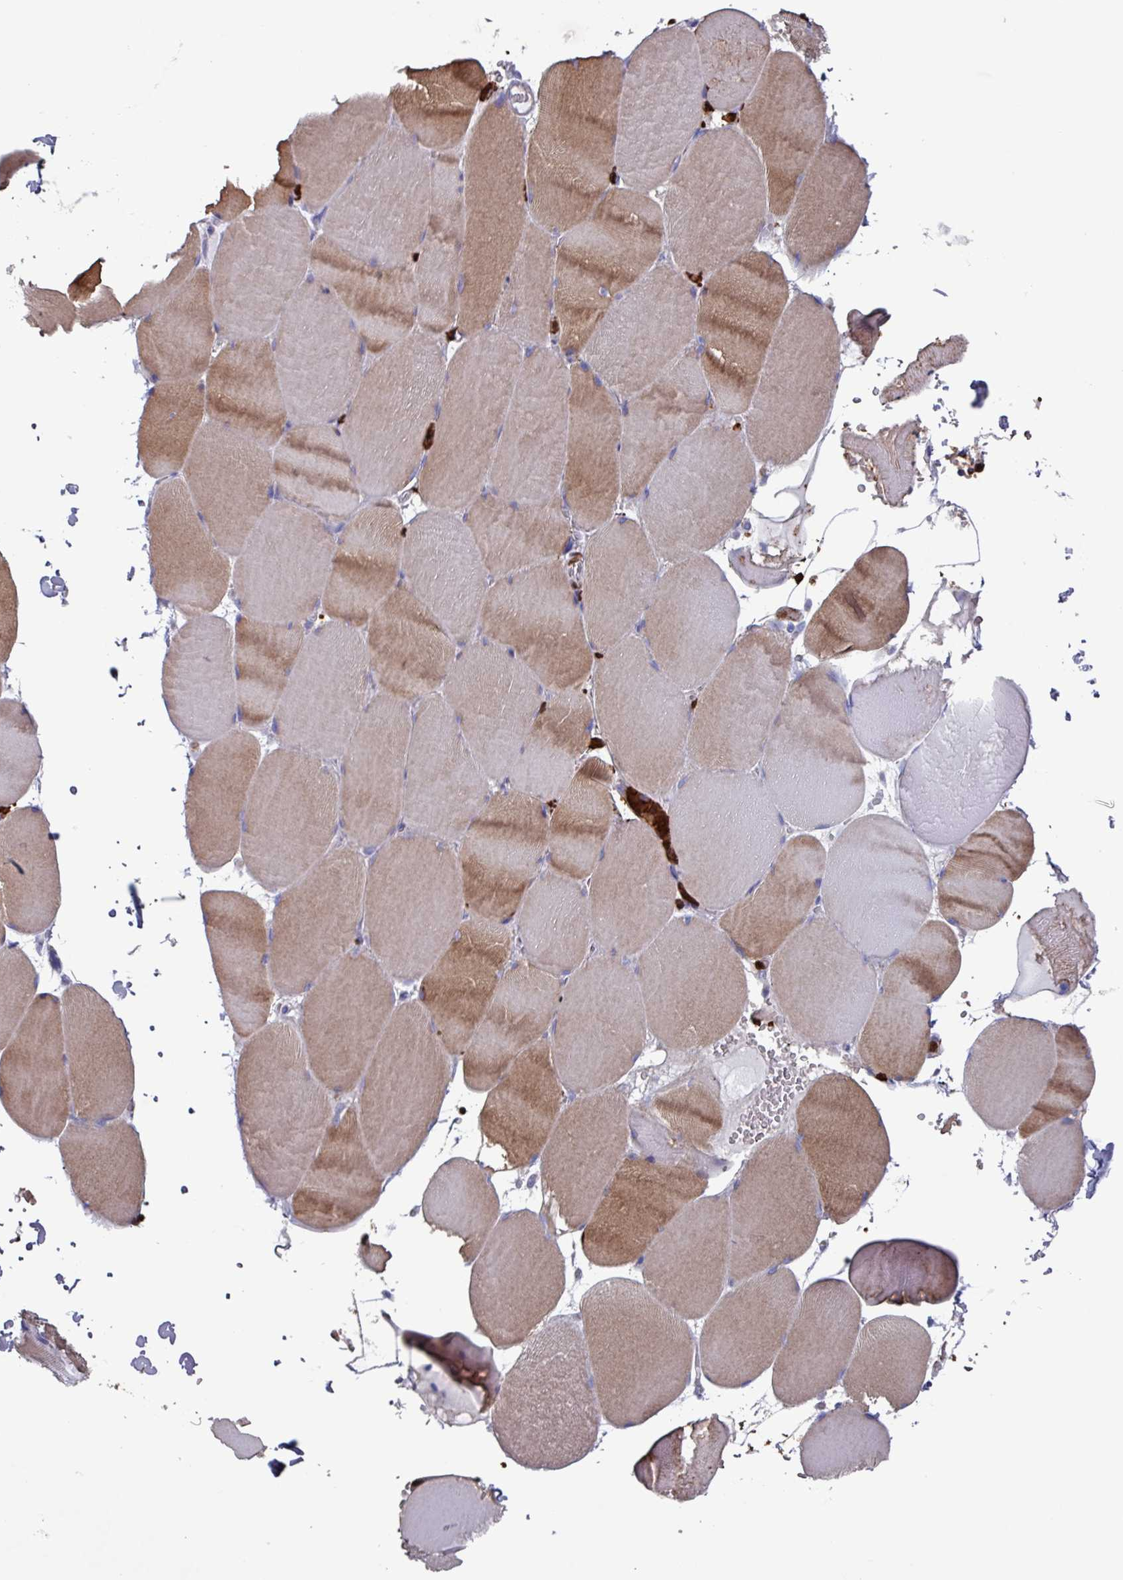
{"staining": {"intensity": "moderate", "quantity": "25%-75%", "location": "cytoplasmic/membranous"}, "tissue": "skeletal muscle", "cell_type": "Myocytes", "image_type": "normal", "snomed": [{"axis": "morphology", "description": "Normal tissue, NOS"}, {"axis": "topography", "description": "Skeletal muscle"}, {"axis": "topography", "description": "Head-Neck"}], "caption": "Immunohistochemical staining of benign skeletal muscle reveals 25%-75% levels of moderate cytoplasmic/membranous protein positivity in approximately 25%-75% of myocytes.", "gene": "UQCC2", "patient": {"sex": "male", "age": 66}}